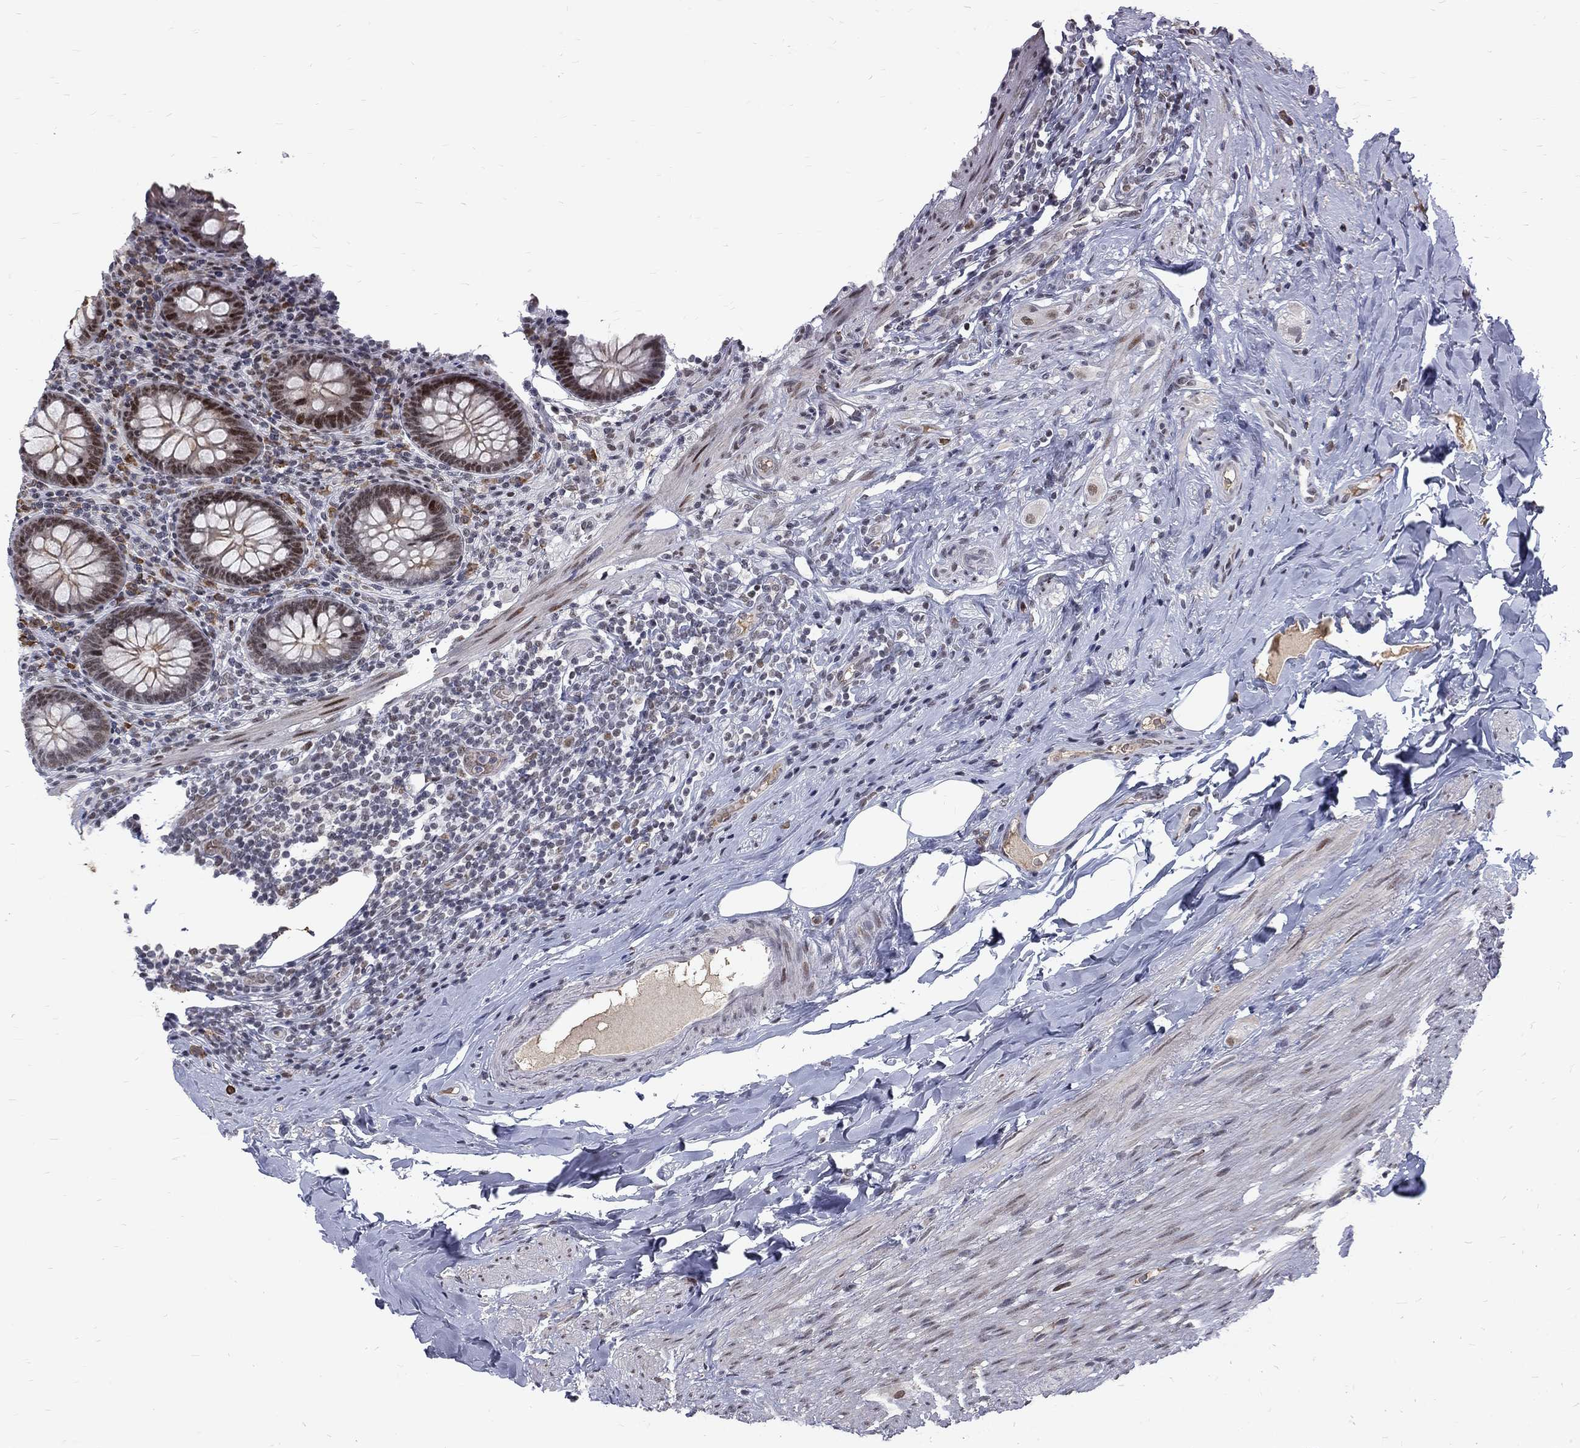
{"staining": {"intensity": "moderate", "quantity": "<25%", "location": "nuclear"}, "tissue": "appendix", "cell_type": "Glandular cells", "image_type": "normal", "snomed": [{"axis": "morphology", "description": "Normal tissue, NOS"}, {"axis": "topography", "description": "Appendix"}], "caption": "Glandular cells exhibit low levels of moderate nuclear positivity in about <25% of cells in benign human appendix.", "gene": "TCEAL1", "patient": {"sex": "male", "age": 47}}